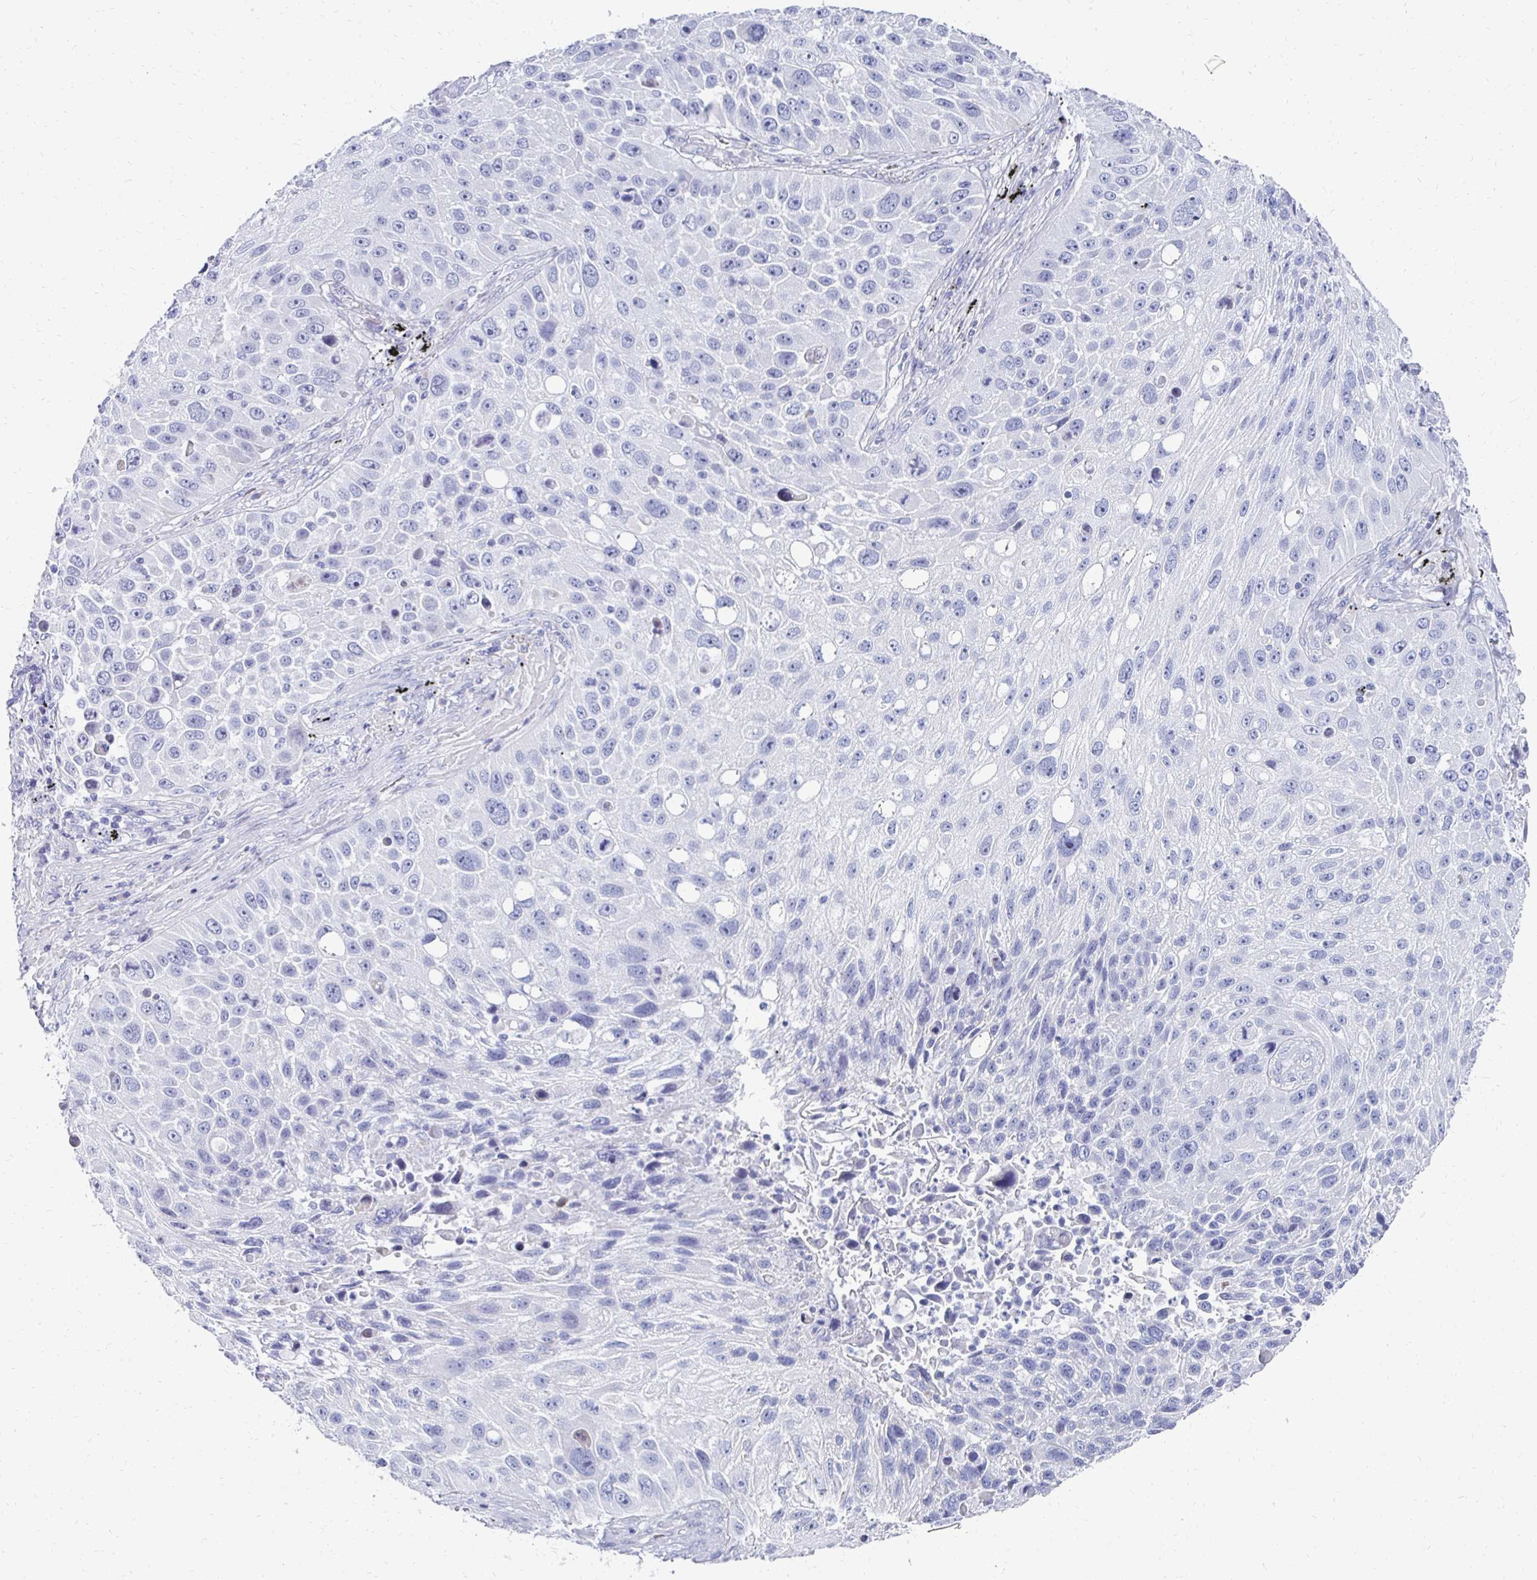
{"staining": {"intensity": "negative", "quantity": "none", "location": "none"}, "tissue": "lung cancer", "cell_type": "Tumor cells", "image_type": "cancer", "snomed": [{"axis": "morphology", "description": "Normal morphology"}, {"axis": "morphology", "description": "Squamous cell carcinoma, NOS"}, {"axis": "topography", "description": "Lymph node"}, {"axis": "topography", "description": "Lung"}], "caption": "High magnification brightfield microscopy of lung cancer stained with DAB (3,3'-diaminobenzidine) (brown) and counterstained with hematoxylin (blue): tumor cells show no significant expression.", "gene": "SYCP3", "patient": {"sex": "male", "age": 67}}